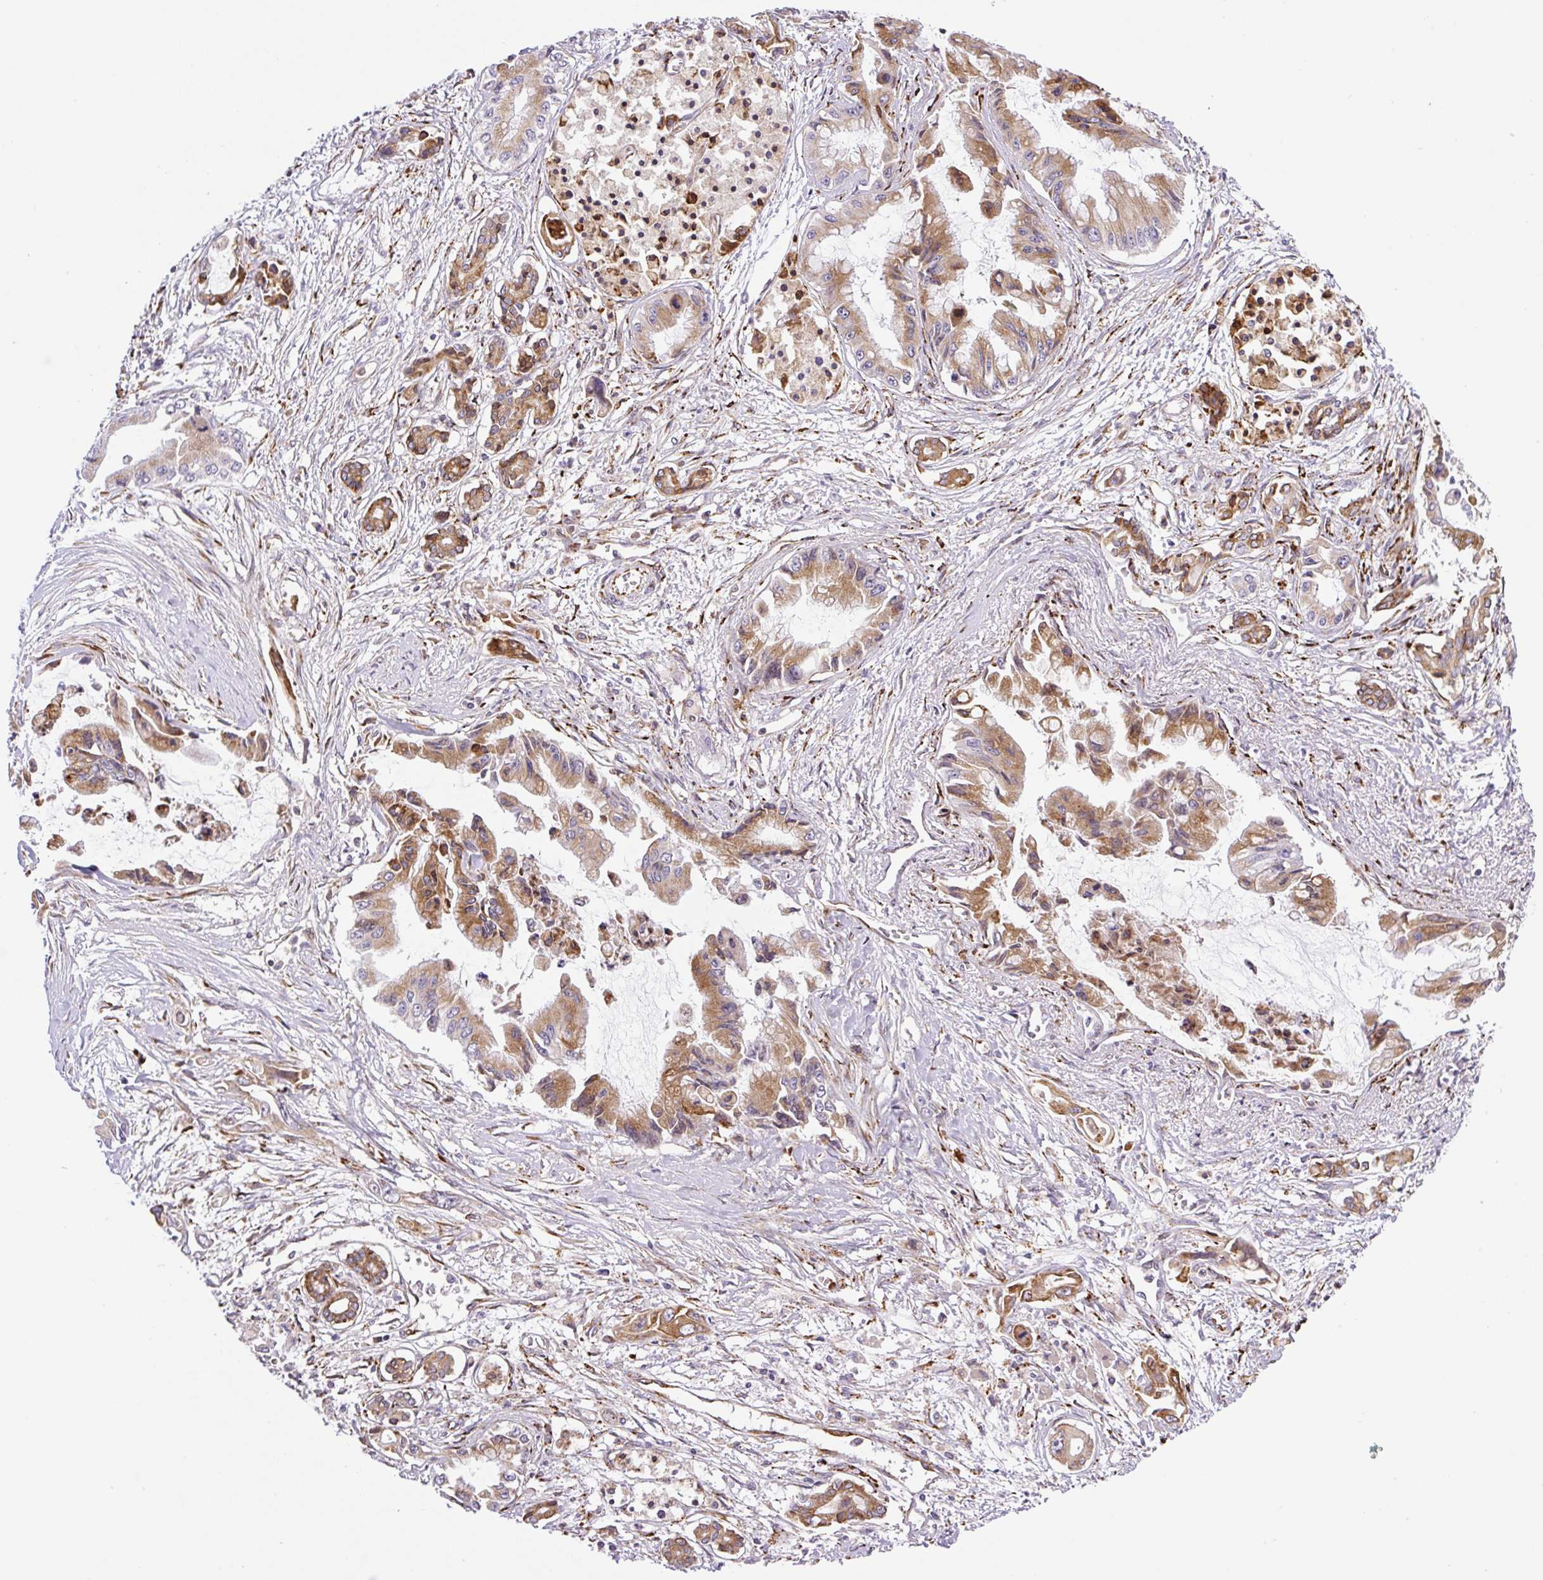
{"staining": {"intensity": "moderate", "quantity": ">75%", "location": "cytoplasmic/membranous"}, "tissue": "pancreatic cancer", "cell_type": "Tumor cells", "image_type": "cancer", "snomed": [{"axis": "morphology", "description": "Adenocarcinoma, NOS"}, {"axis": "topography", "description": "Pancreas"}], "caption": "Immunohistochemistry of pancreatic adenocarcinoma reveals medium levels of moderate cytoplasmic/membranous staining in about >75% of tumor cells.", "gene": "RAB30", "patient": {"sex": "male", "age": 84}}